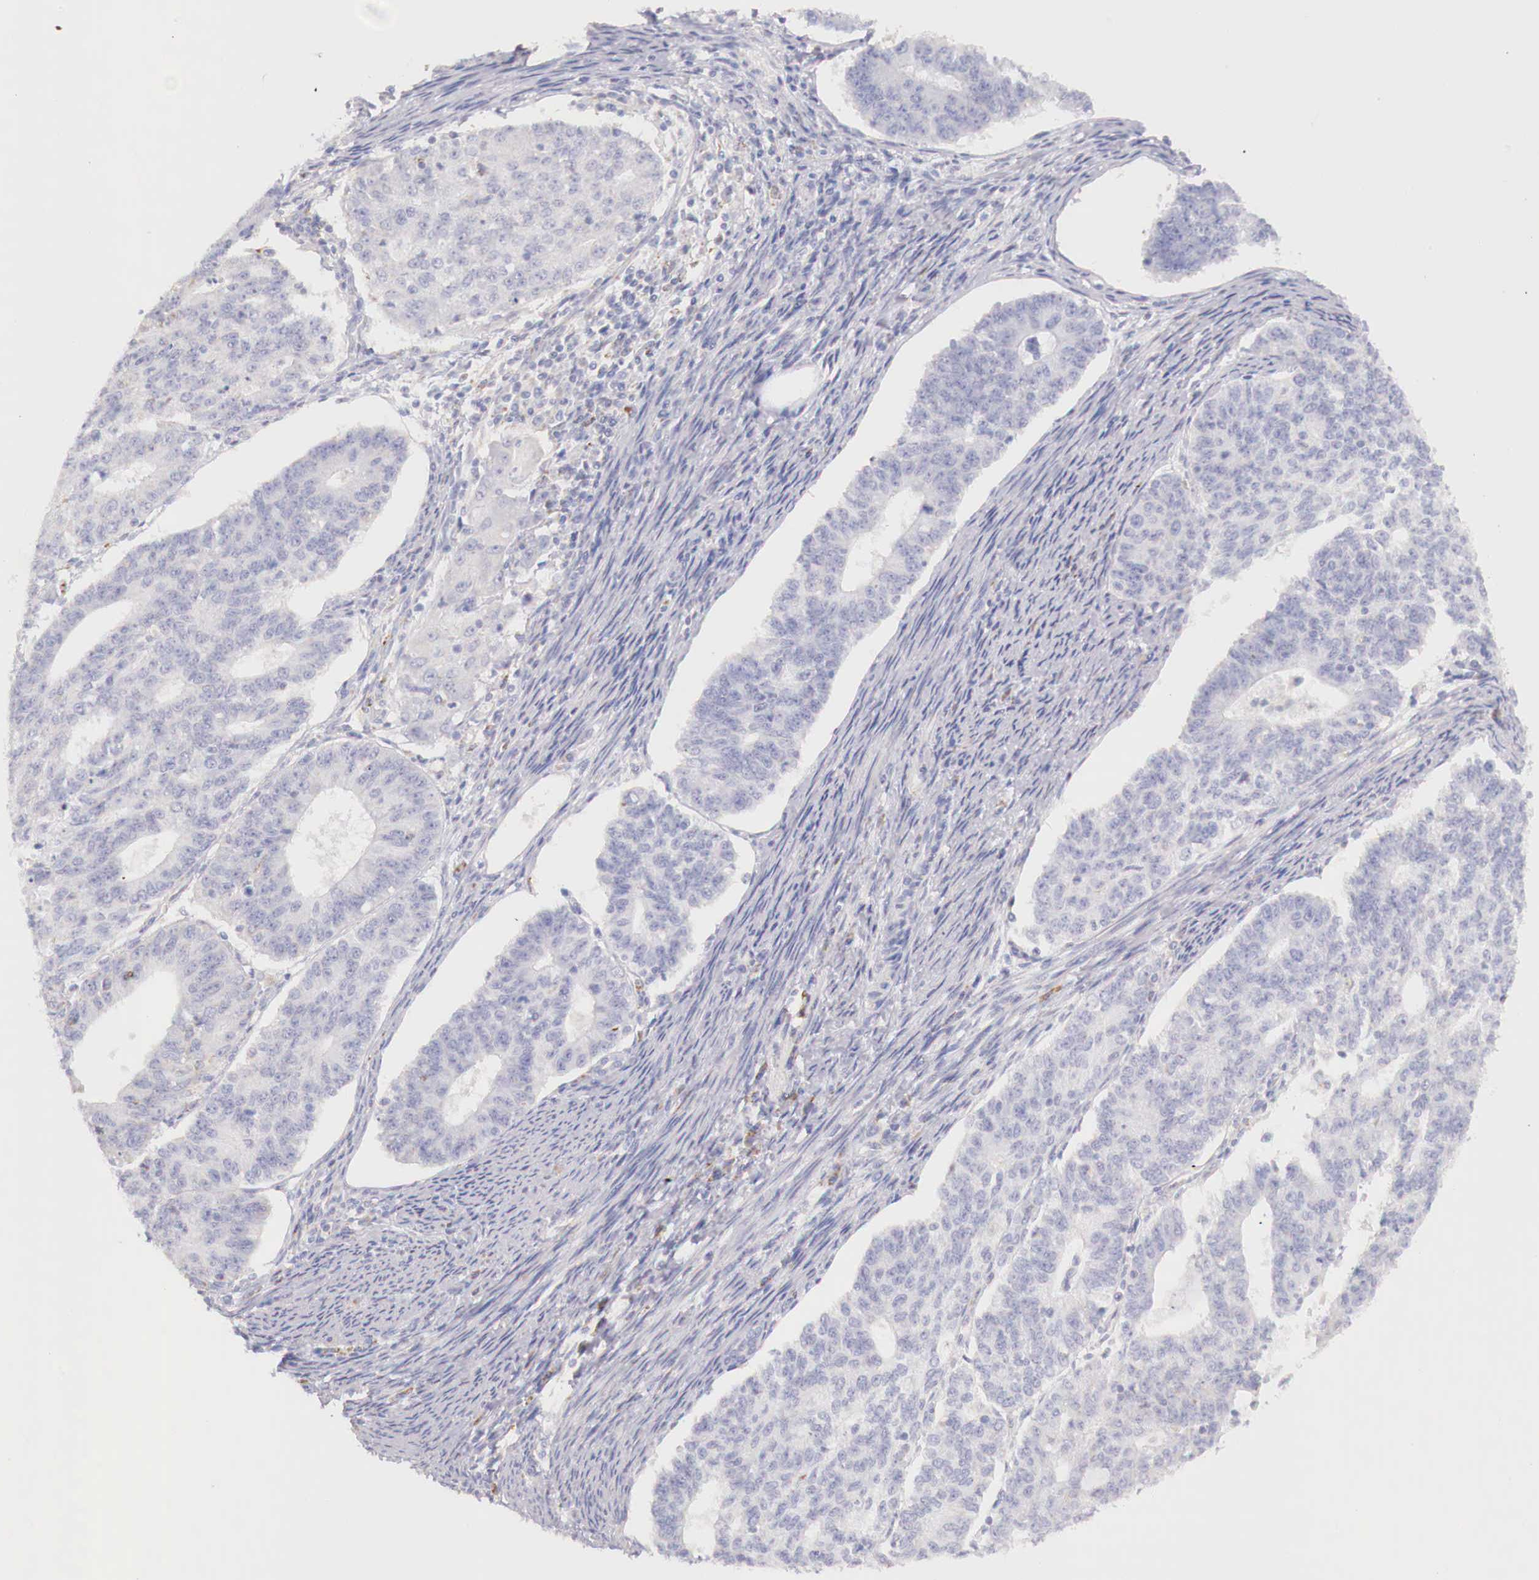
{"staining": {"intensity": "negative", "quantity": "none", "location": "none"}, "tissue": "endometrial cancer", "cell_type": "Tumor cells", "image_type": "cancer", "snomed": [{"axis": "morphology", "description": "Adenocarcinoma, NOS"}, {"axis": "topography", "description": "Endometrium"}], "caption": "A photomicrograph of endometrial adenocarcinoma stained for a protein exhibits no brown staining in tumor cells.", "gene": "IDH3G", "patient": {"sex": "female", "age": 56}}